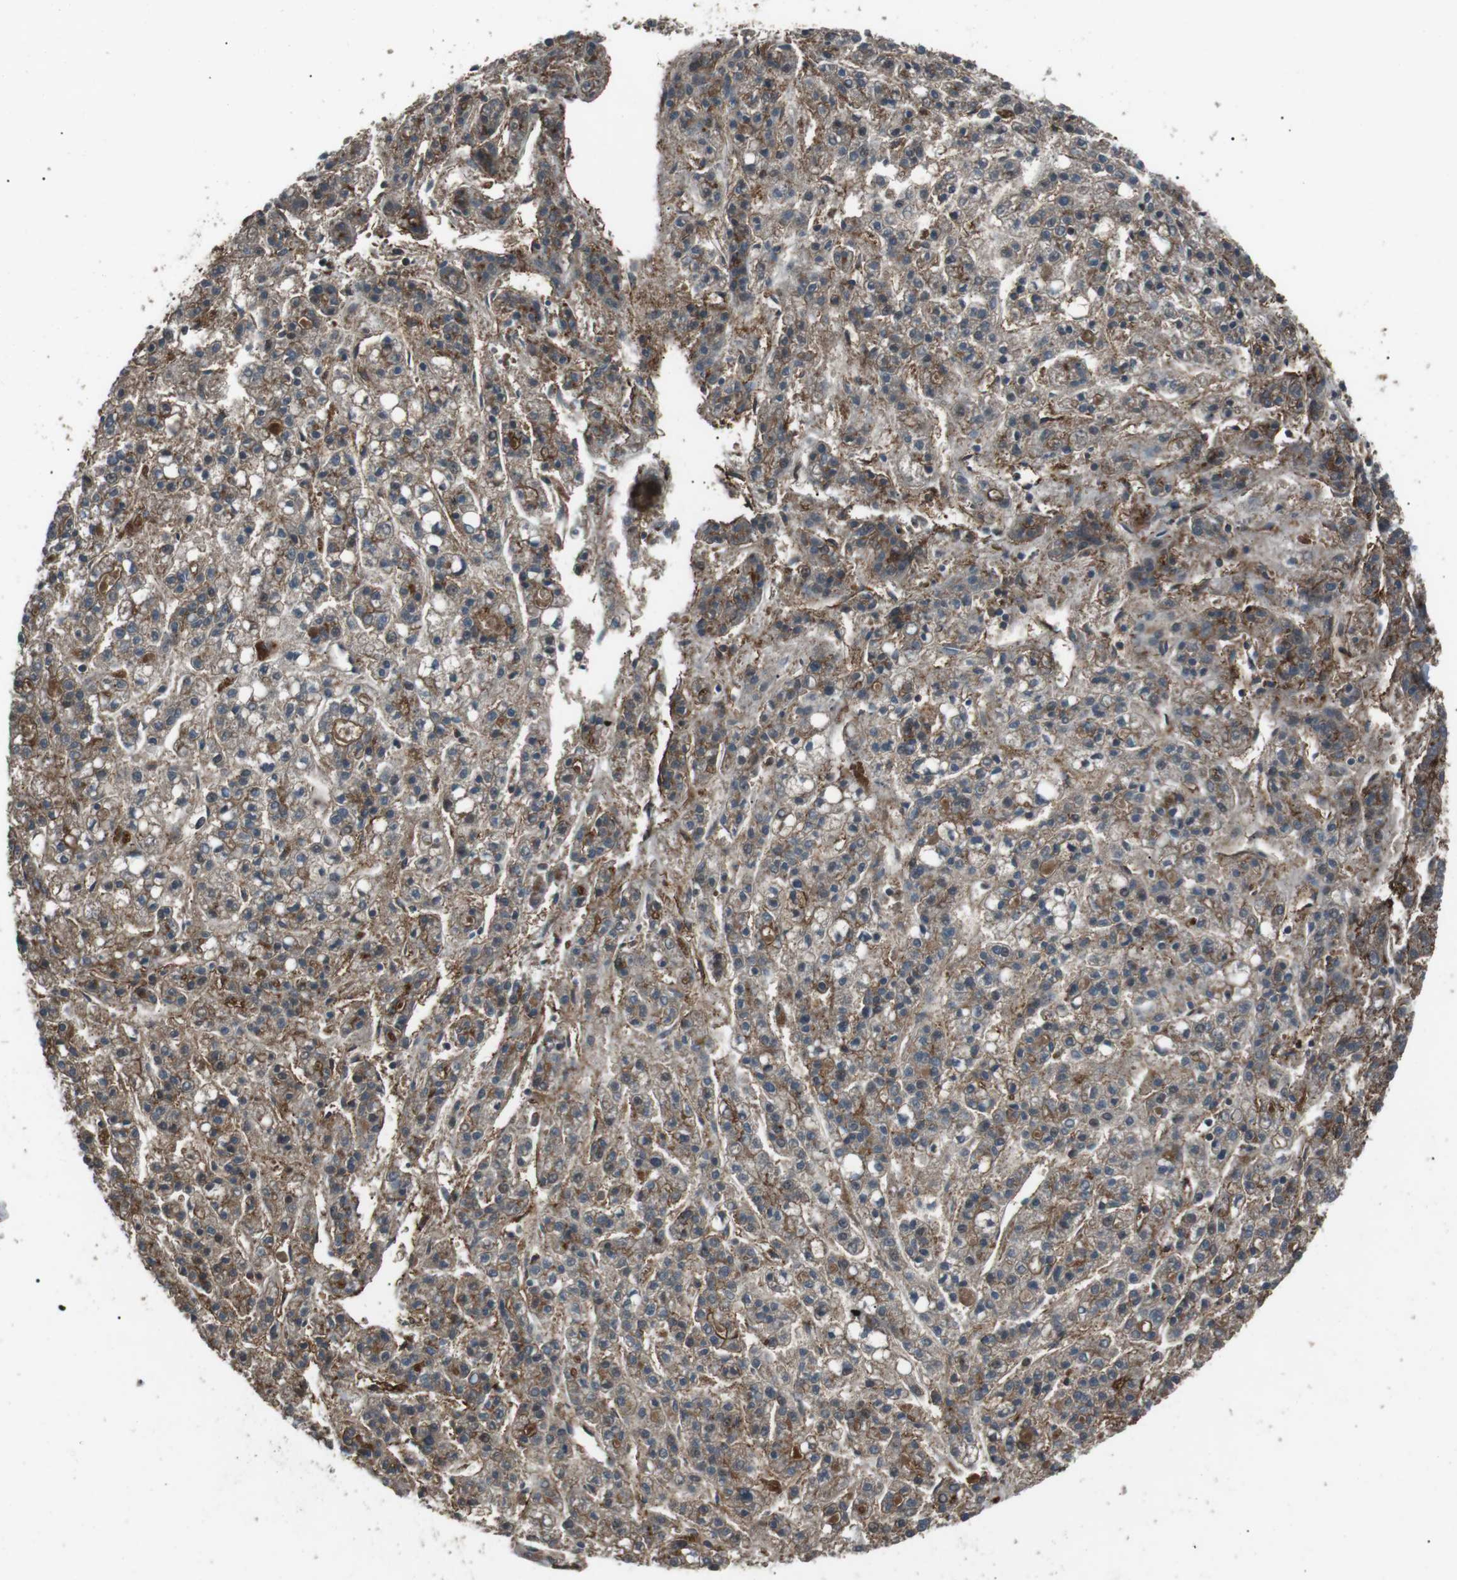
{"staining": {"intensity": "weak", "quantity": ">75%", "location": "cytoplasmic/membranous"}, "tissue": "liver cancer", "cell_type": "Tumor cells", "image_type": "cancer", "snomed": [{"axis": "morphology", "description": "Carcinoma, Hepatocellular, NOS"}, {"axis": "topography", "description": "Liver"}], "caption": "An image of human liver hepatocellular carcinoma stained for a protein shows weak cytoplasmic/membranous brown staining in tumor cells.", "gene": "GPR161", "patient": {"sex": "male", "age": 70}}